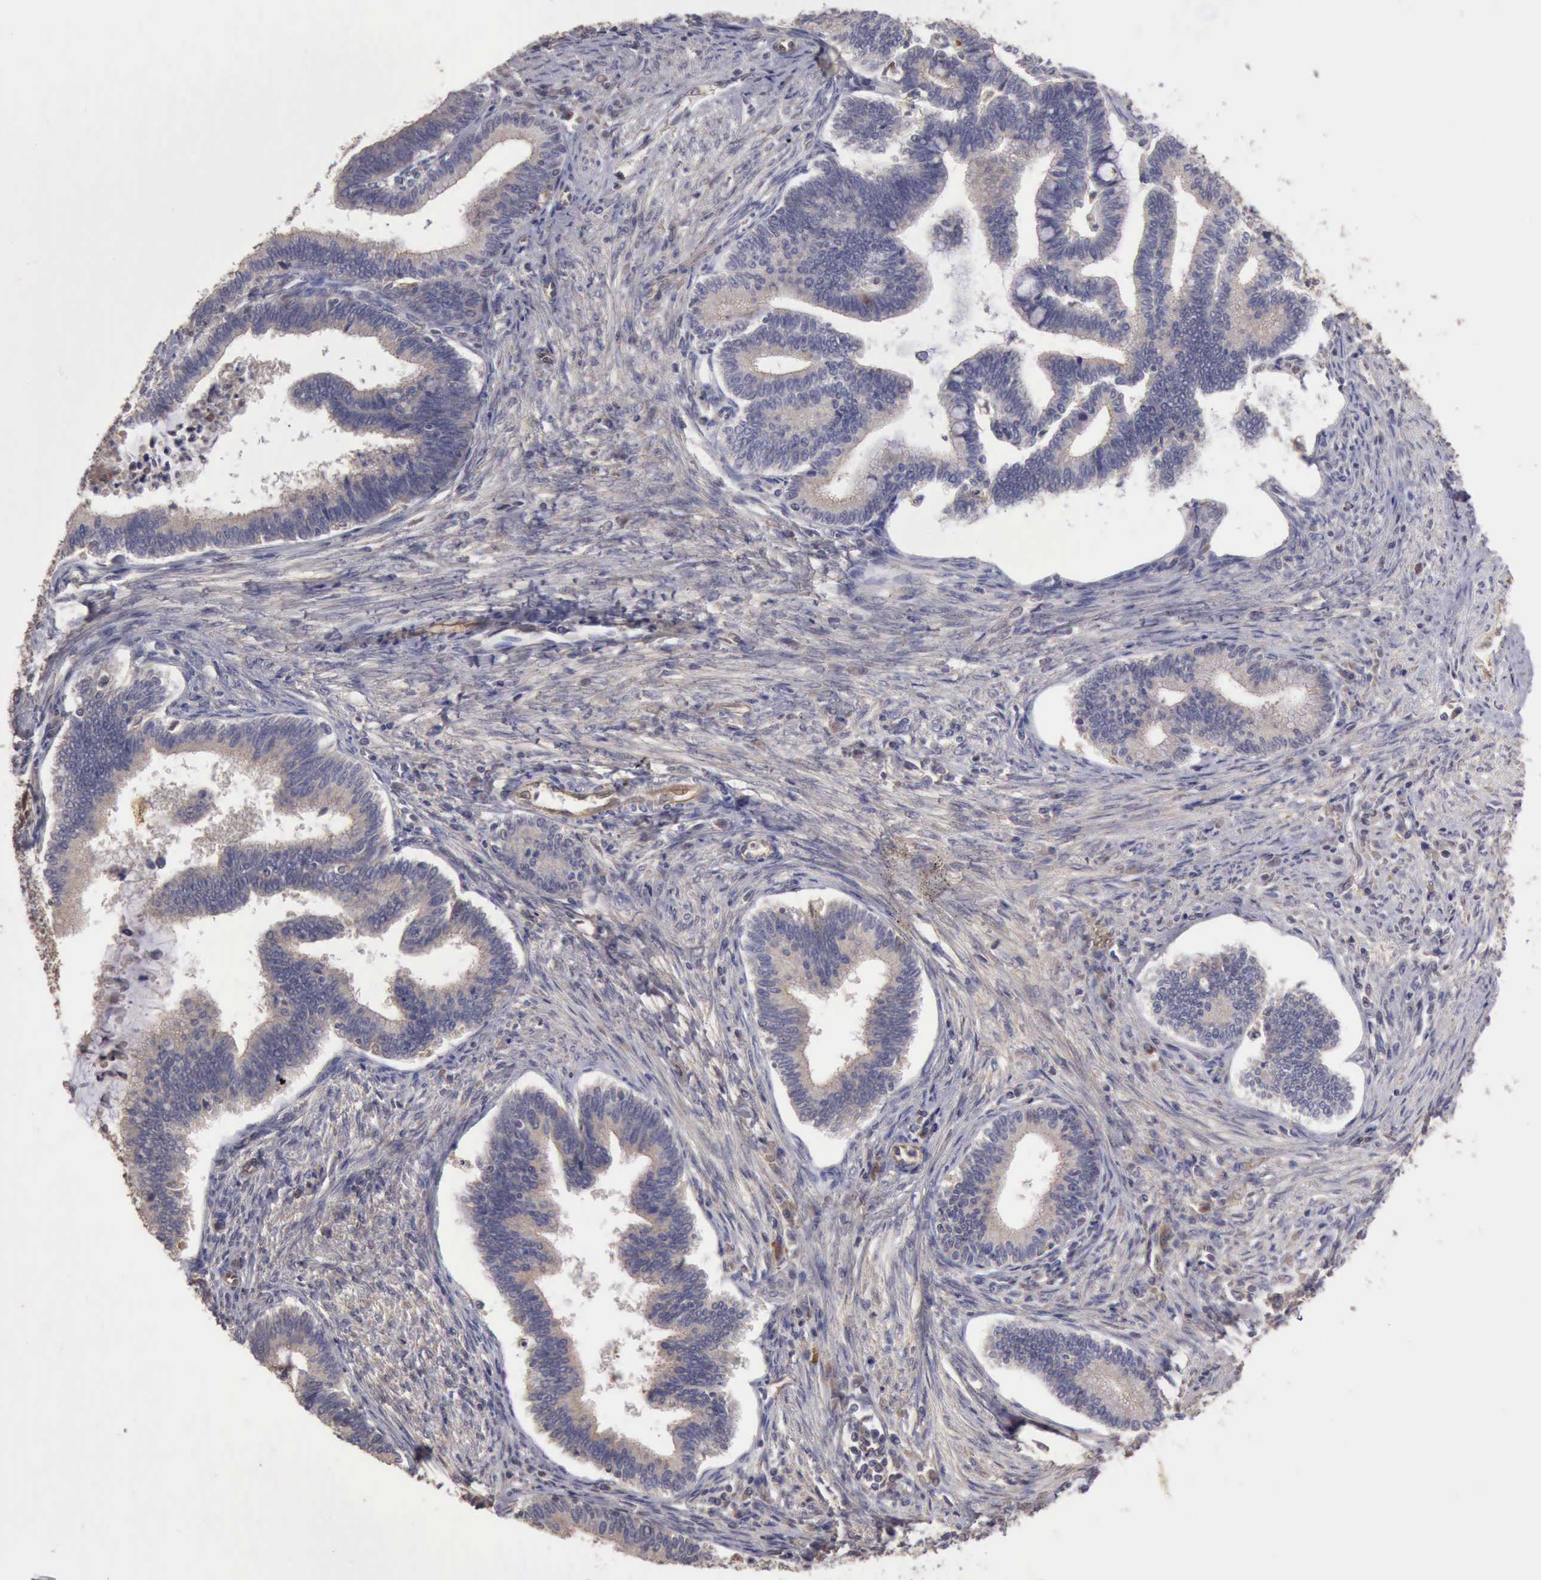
{"staining": {"intensity": "negative", "quantity": "none", "location": "none"}, "tissue": "cervical cancer", "cell_type": "Tumor cells", "image_type": "cancer", "snomed": [{"axis": "morphology", "description": "Adenocarcinoma, NOS"}, {"axis": "topography", "description": "Cervix"}], "caption": "Tumor cells are negative for brown protein staining in cervical cancer. (Stains: DAB immunohistochemistry (IHC) with hematoxylin counter stain, Microscopy: brightfield microscopy at high magnification).", "gene": "BMX", "patient": {"sex": "female", "age": 36}}